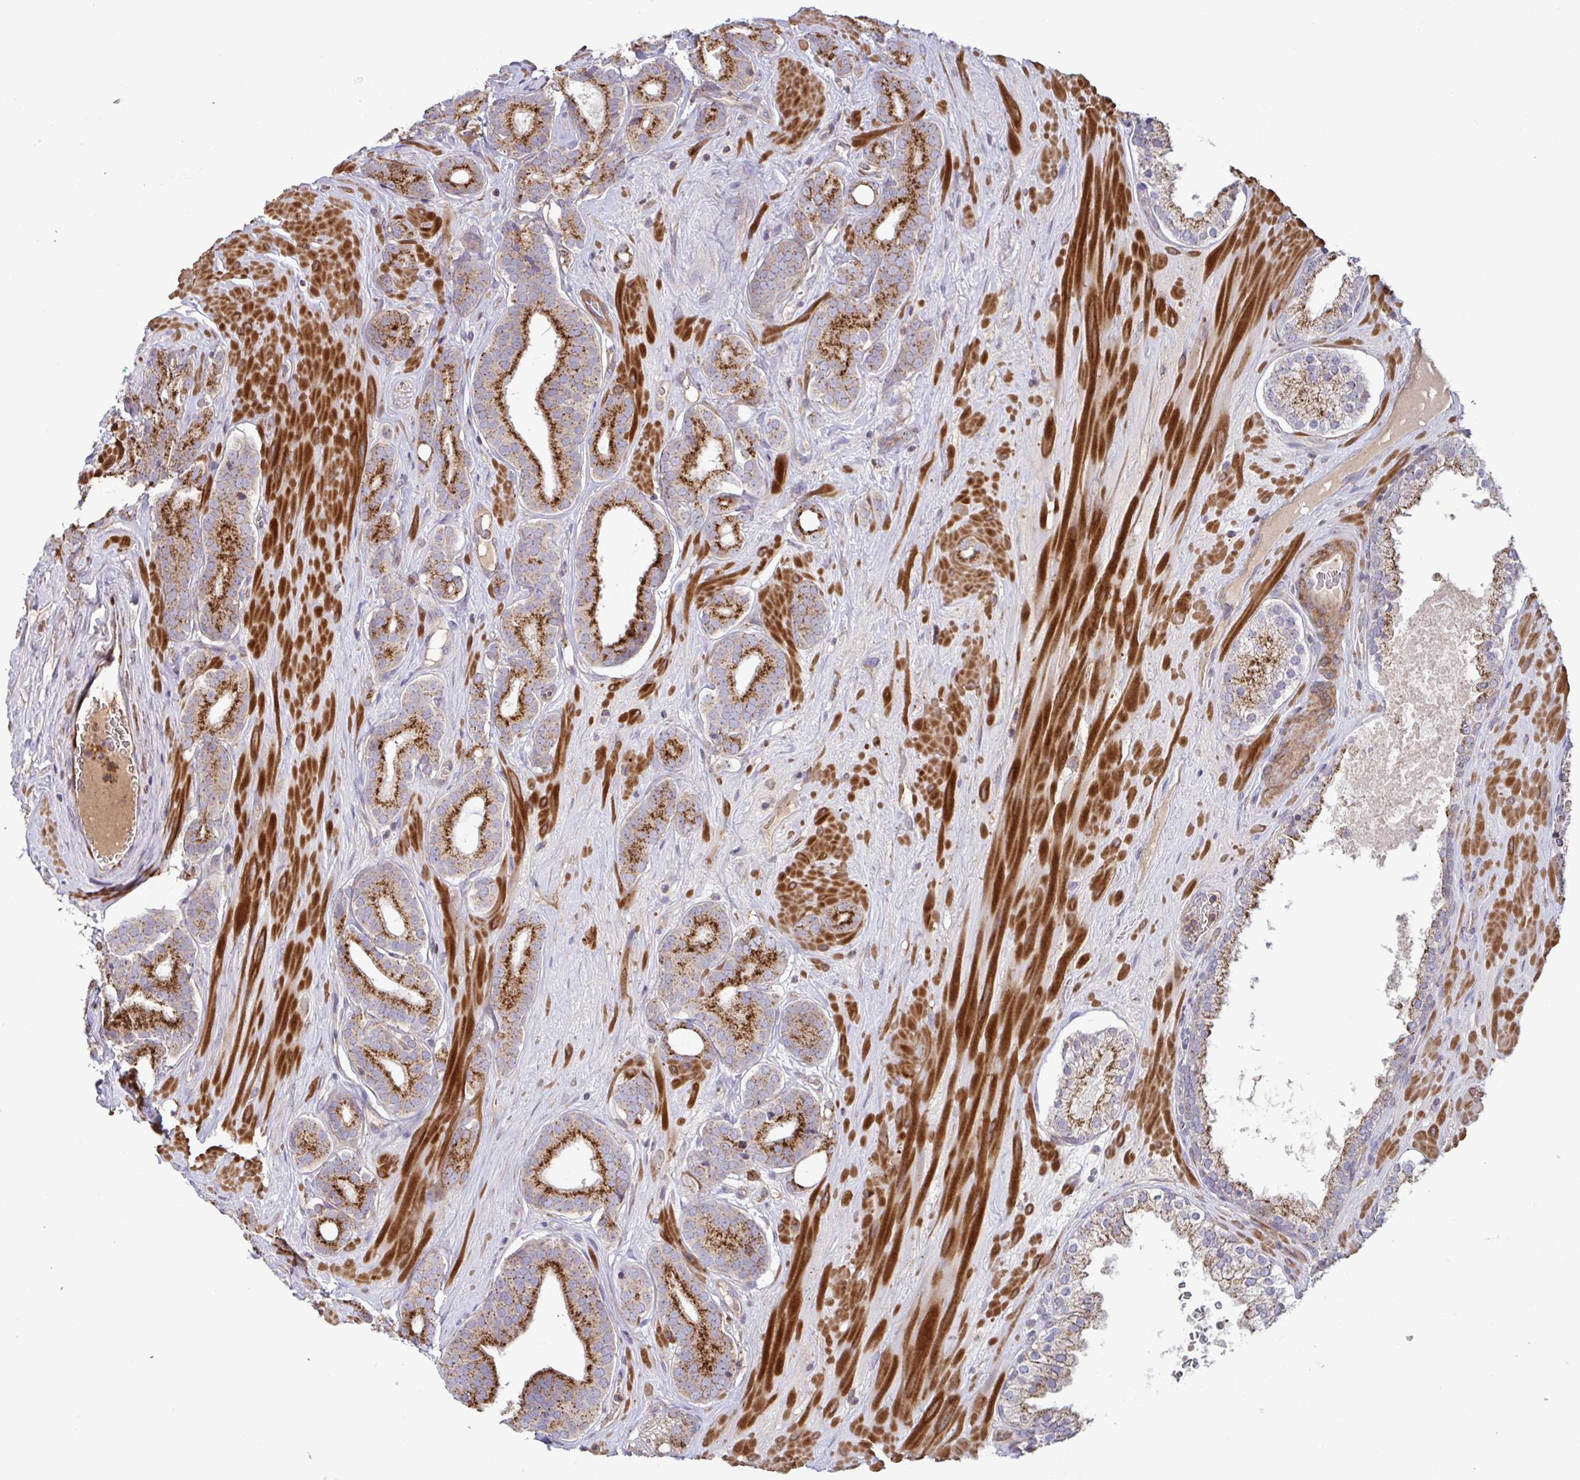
{"staining": {"intensity": "strong", "quantity": ">75%", "location": "cytoplasmic/membranous"}, "tissue": "prostate cancer", "cell_type": "Tumor cells", "image_type": "cancer", "snomed": [{"axis": "morphology", "description": "Adenocarcinoma, High grade"}, {"axis": "topography", "description": "Prostate"}], "caption": "Immunohistochemical staining of human prostate high-grade adenocarcinoma demonstrates high levels of strong cytoplasmic/membranous positivity in about >75% of tumor cells.", "gene": "SPRY1", "patient": {"sex": "male", "age": 66}}